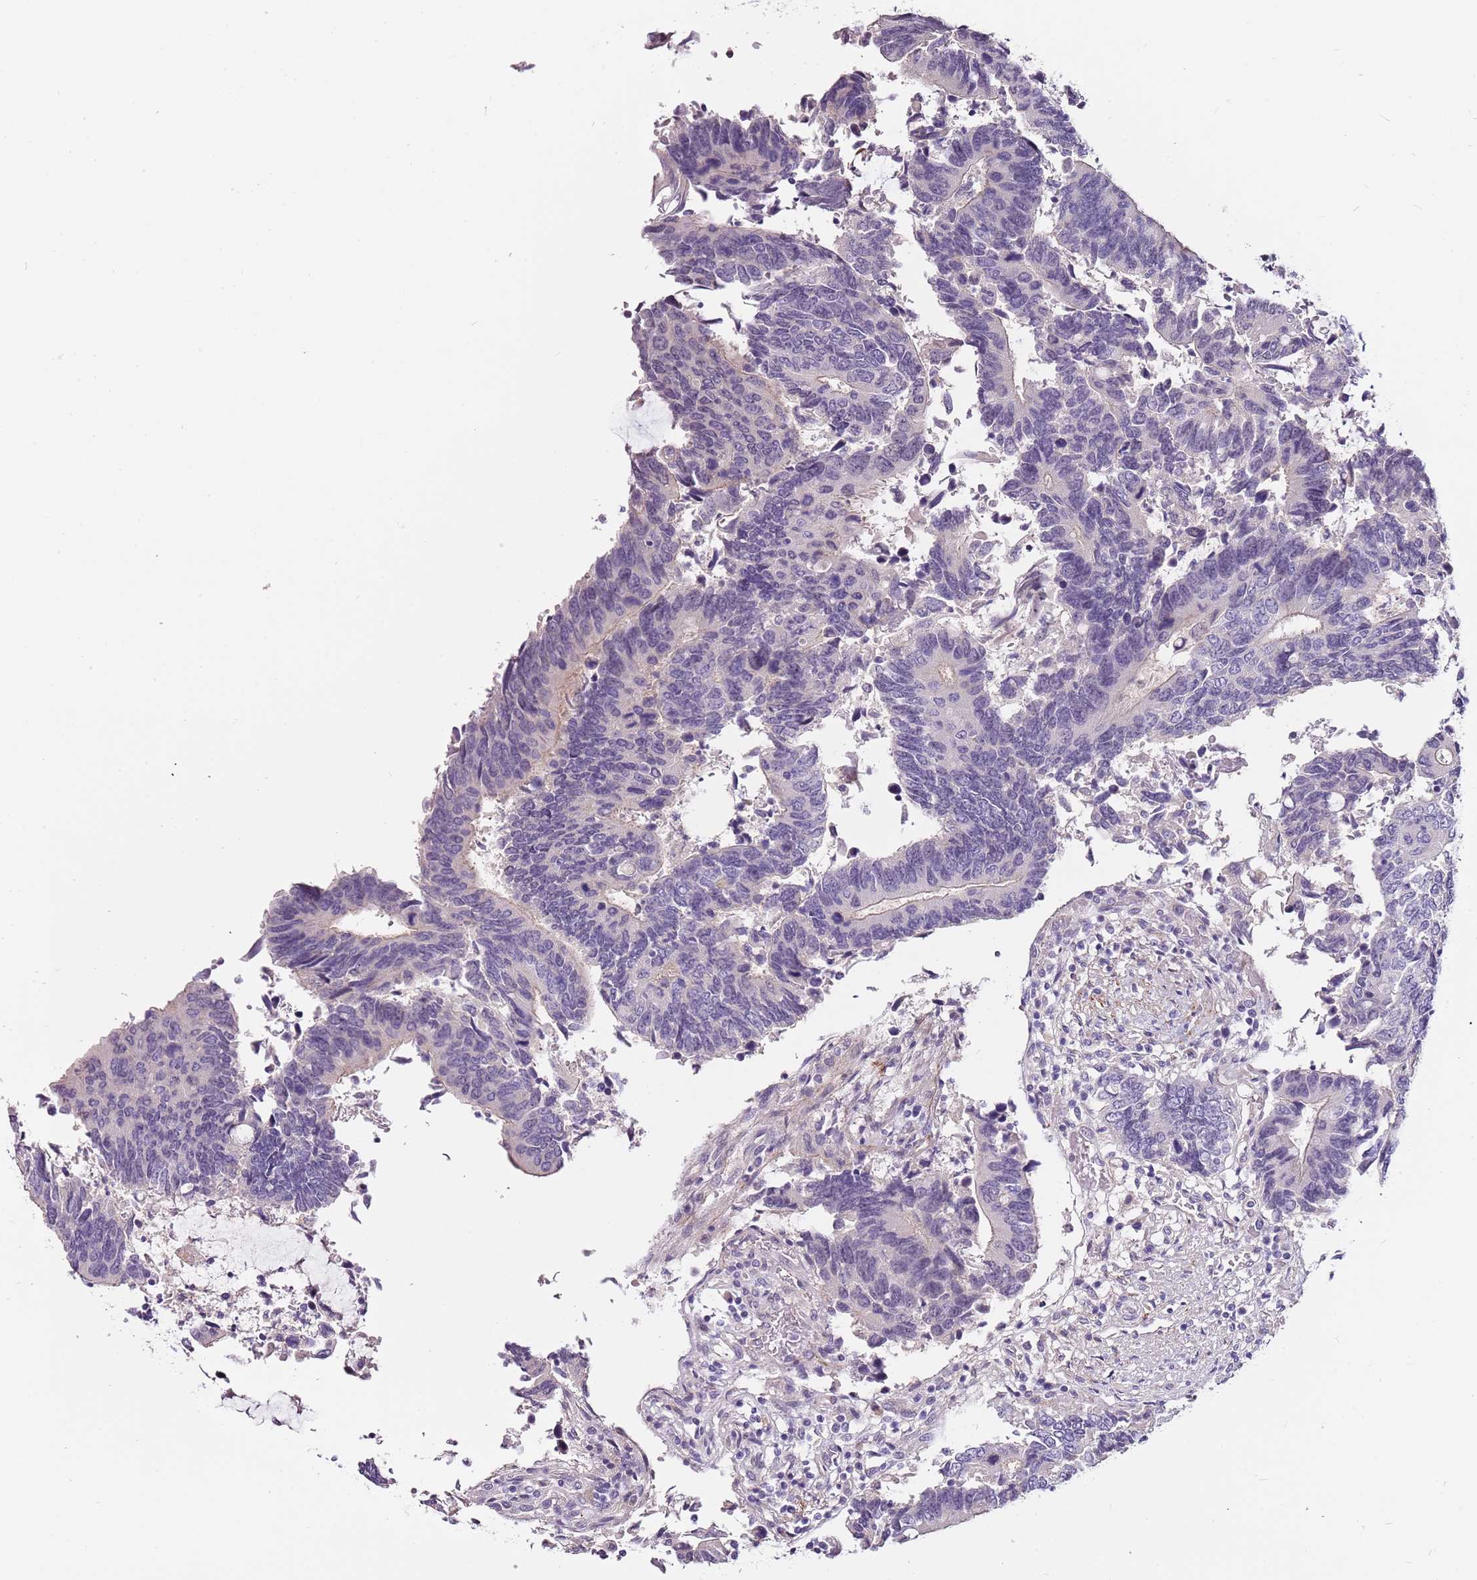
{"staining": {"intensity": "negative", "quantity": "none", "location": "none"}, "tissue": "colorectal cancer", "cell_type": "Tumor cells", "image_type": "cancer", "snomed": [{"axis": "morphology", "description": "Adenocarcinoma, NOS"}, {"axis": "topography", "description": "Colon"}], "caption": "Protein analysis of adenocarcinoma (colorectal) demonstrates no significant staining in tumor cells.", "gene": "NKX2-3", "patient": {"sex": "male", "age": 87}}